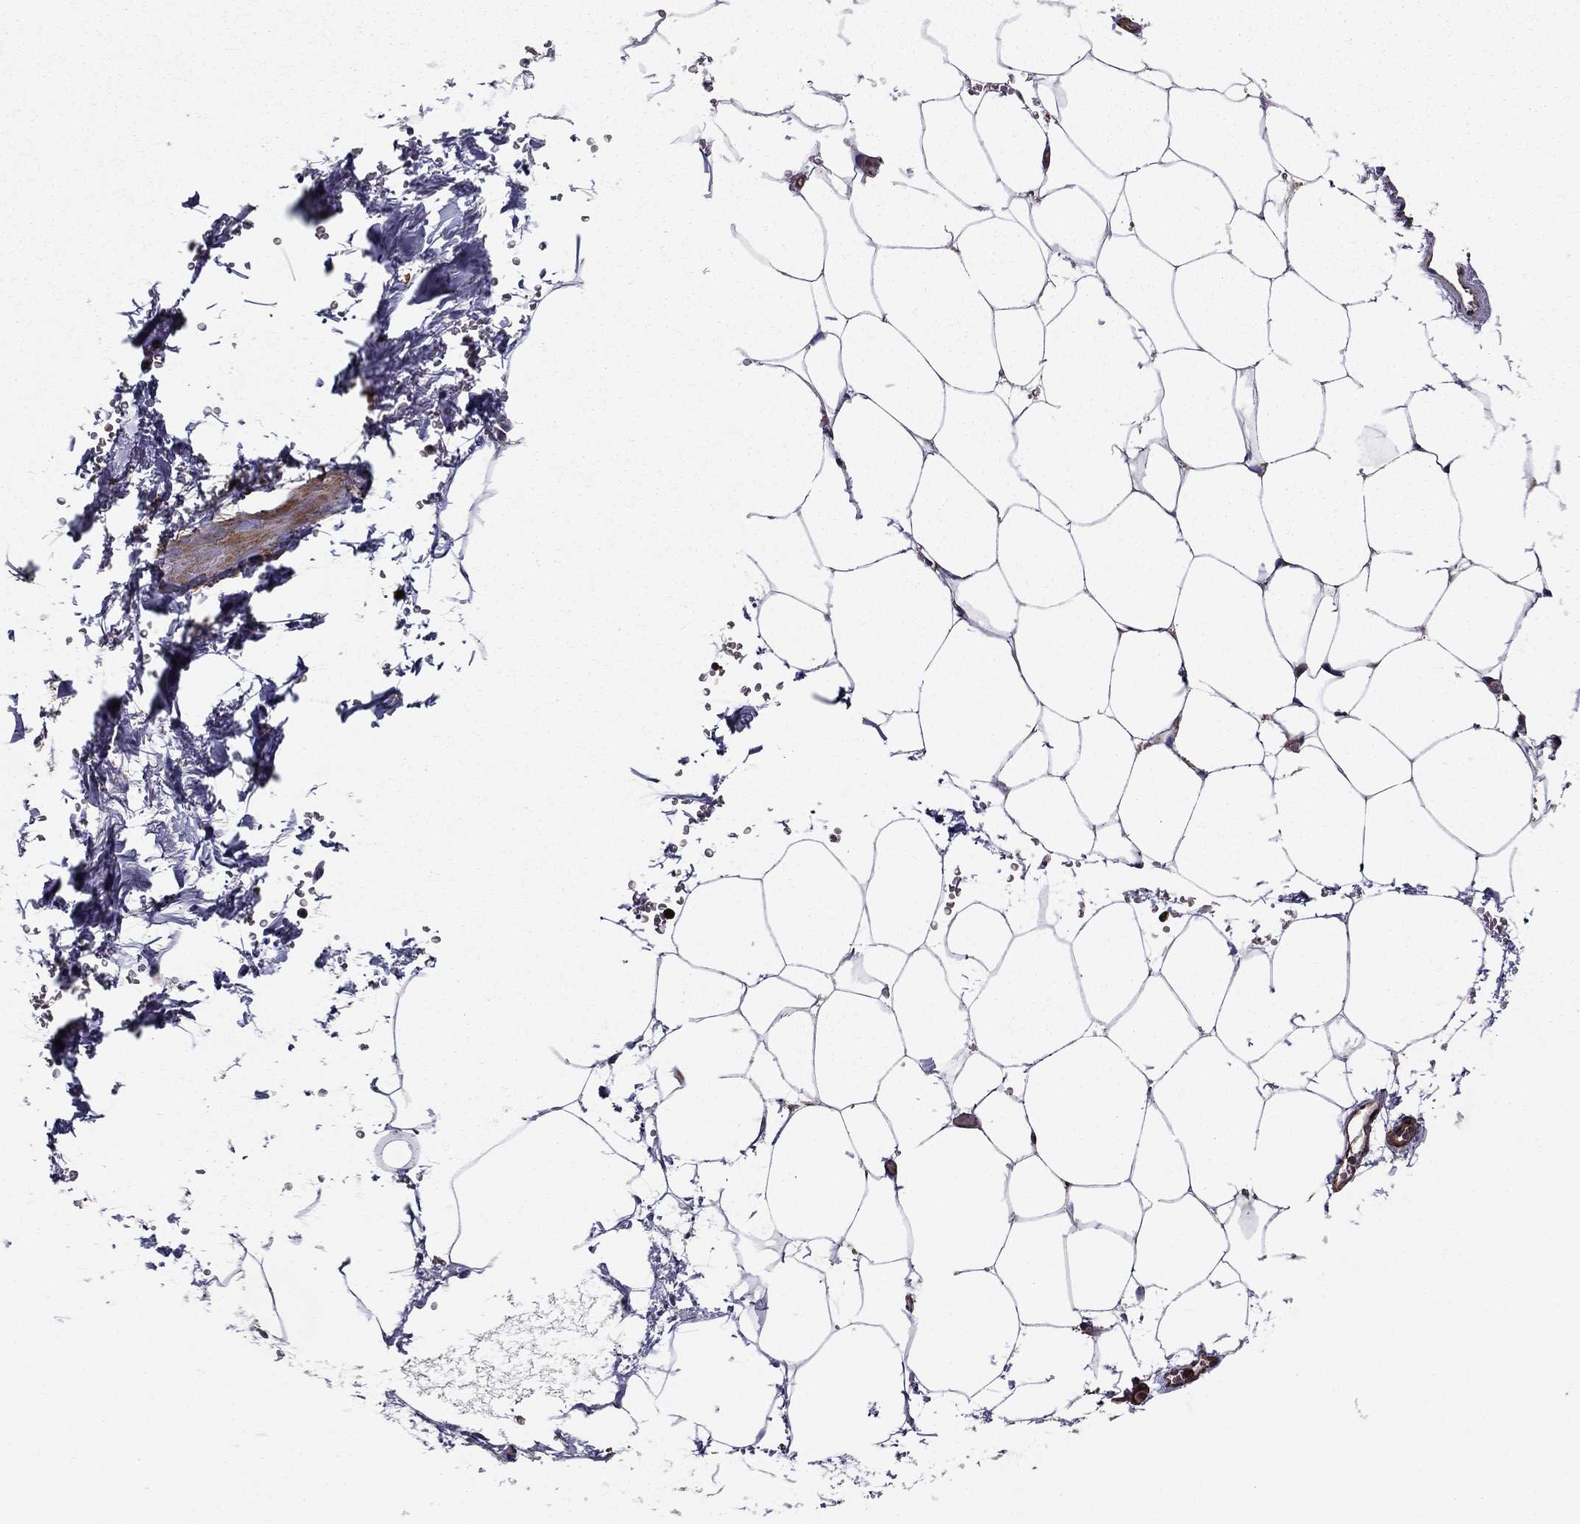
{"staining": {"intensity": "negative", "quantity": "none", "location": "none"}, "tissue": "adipose tissue", "cell_type": "Adipocytes", "image_type": "normal", "snomed": [{"axis": "morphology", "description": "Normal tissue, NOS"}, {"axis": "topography", "description": "Soft tissue"}, {"axis": "topography", "description": "Adipose tissue"}, {"axis": "topography", "description": "Vascular tissue"}, {"axis": "topography", "description": "Peripheral nerve tissue"}], "caption": "Immunohistochemistry (IHC) photomicrograph of normal adipose tissue stained for a protein (brown), which displays no positivity in adipocytes.", "gene": "EHBP1L1", "patient": {"sex": "male", "age": 68}}